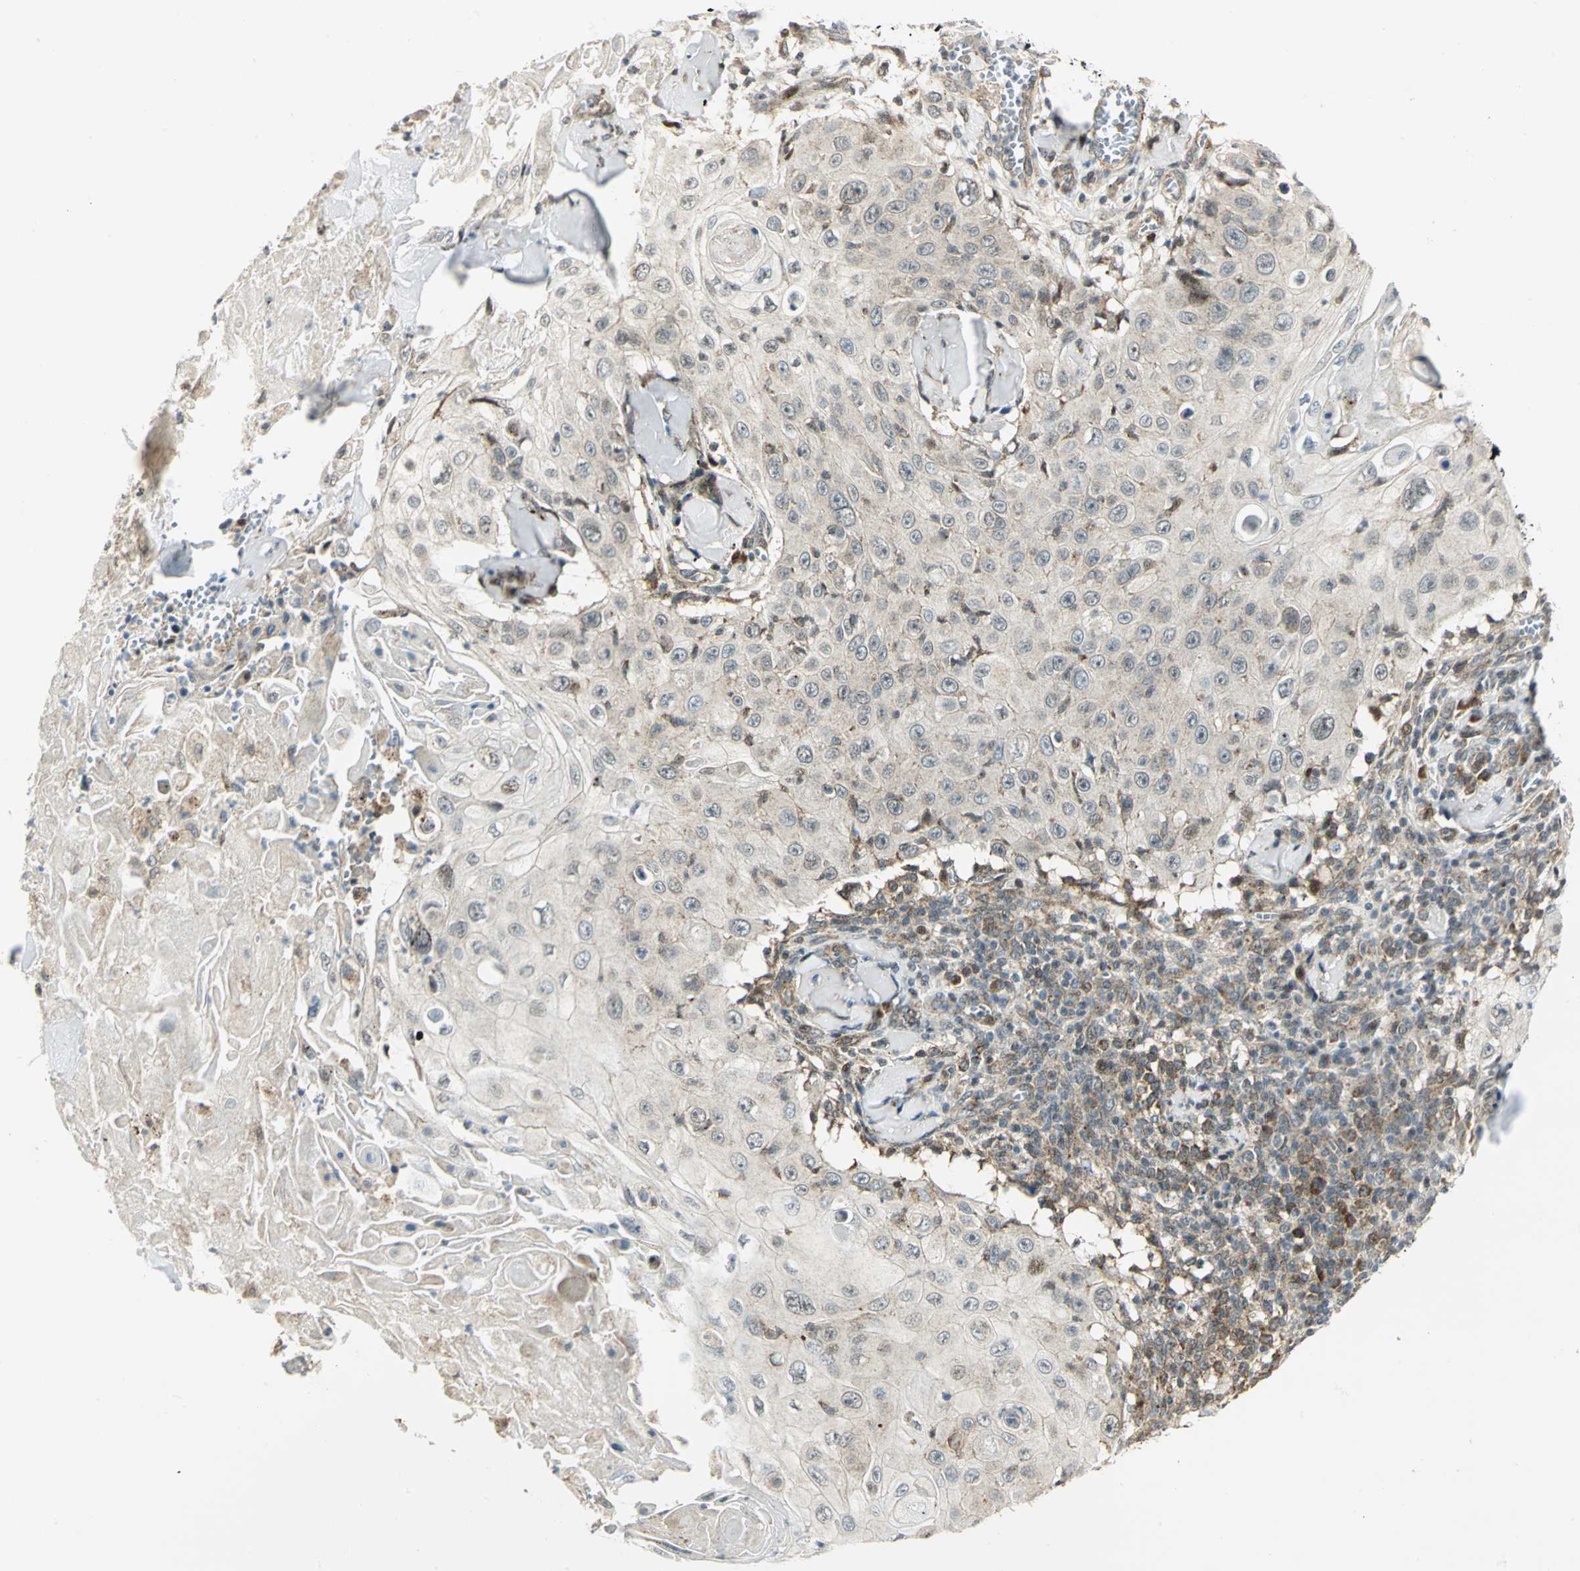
{"staining": {"intensity": "weak", "quantity": ">75%", "location": "cytoplasmic/membranous"}, "tissue": "skin cancer", "cell_type": "Tumor cells", "image_type": "cancer", "snomed": [{"axis": "morphology", "description": "Squamous cell carcinoma, NOS"}, {"axis": "topography", "description": "Skin"}], "caption": "Human skin cancer stained with a protein marker displays weak staining in tumor cells.", "gene": "ATP6V1A", "patient": {"sex": "male", "age": 86}}